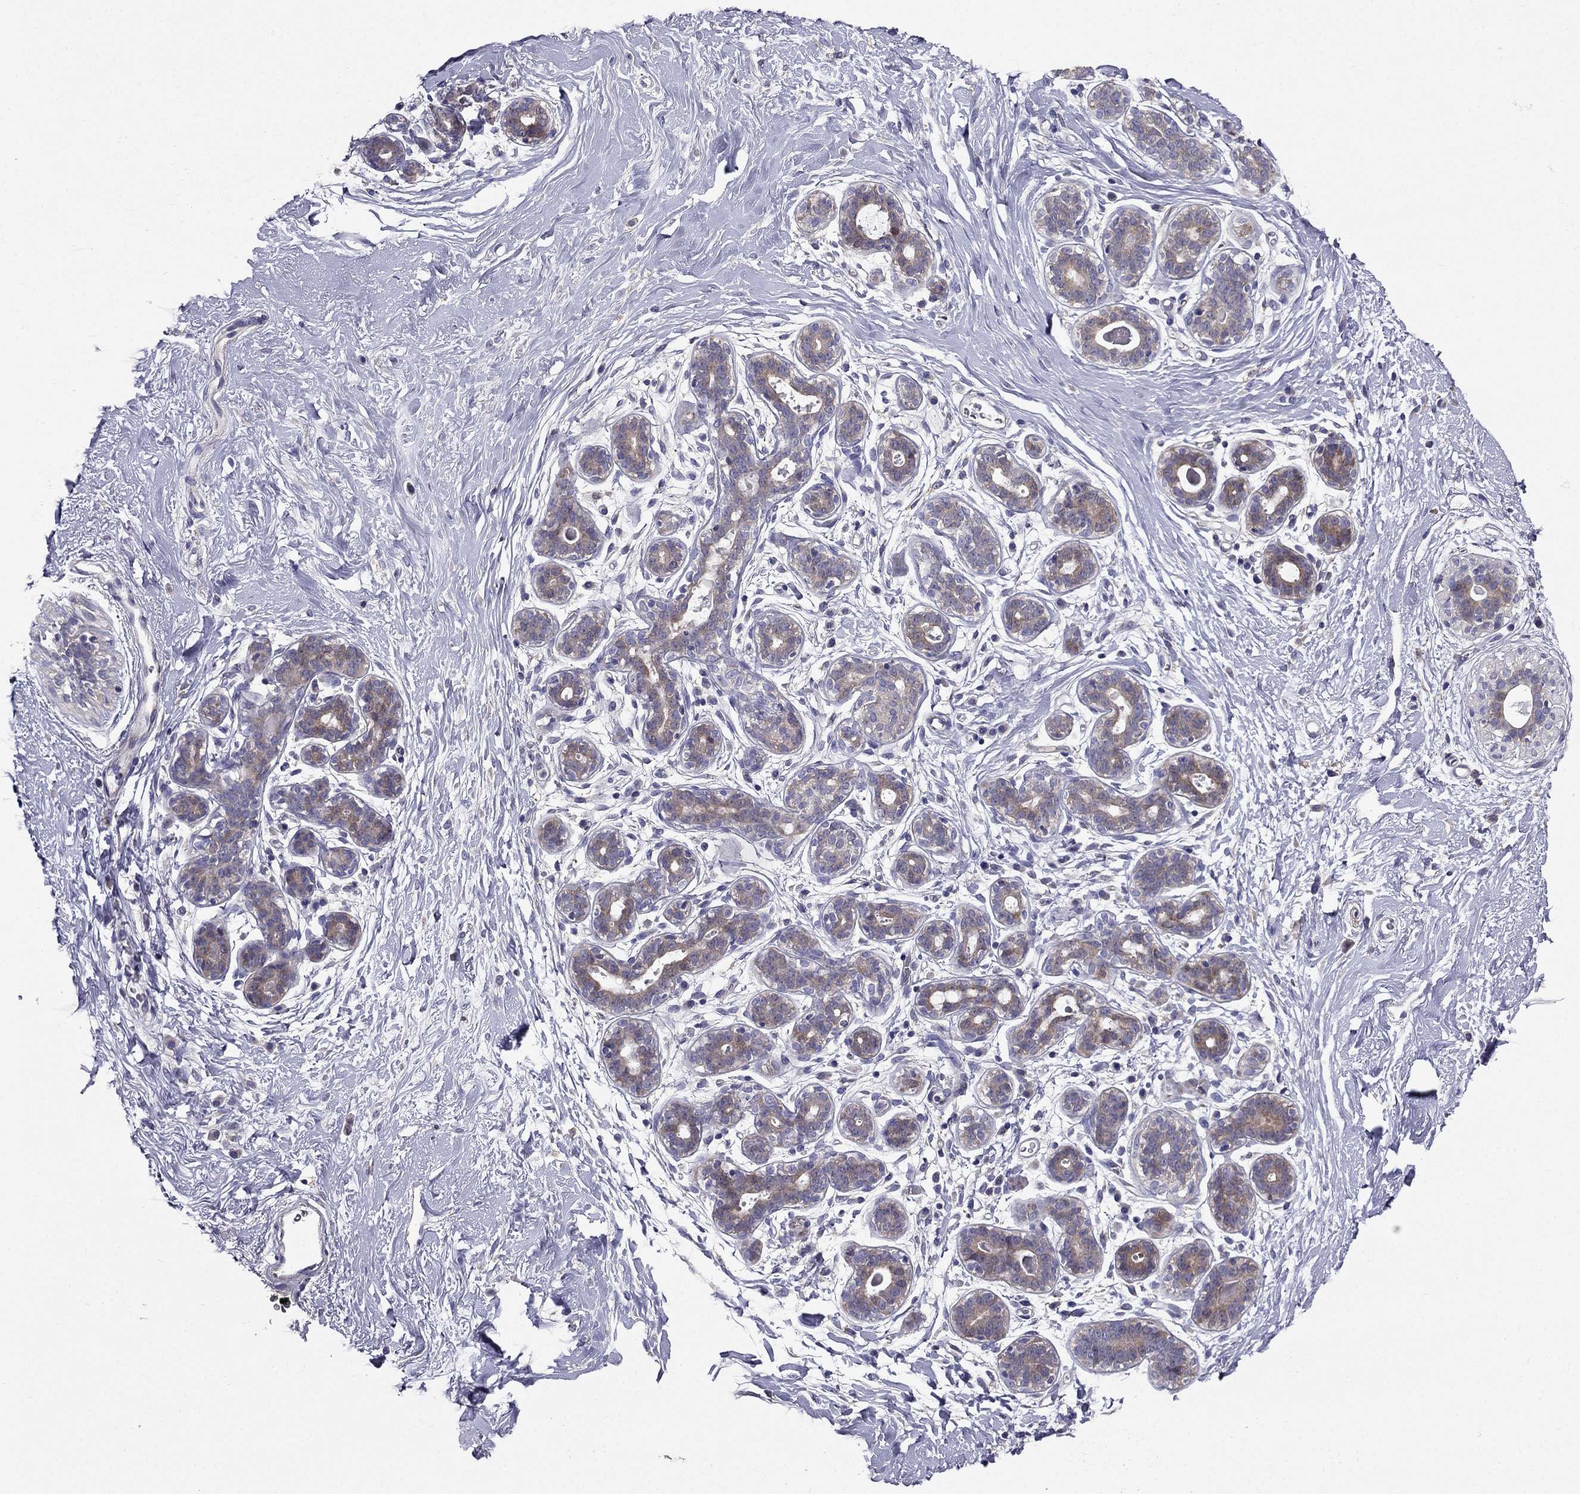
{"staining": {"intensity": "negative", "quantity": "none", "location": "none"}, "tissue": "breast", "cell_type": "Adipocytes", "image_type": "normal", "snomed": [{"axis": "morphology", "description": "Normal tissue, NOS"}, {"axis": "topography", "description": "Breast"}], "caption": "Adipocytes show no significant staining in benign breast.", "gene": "AS3MT", "patient": {"sex": "female", "age": 43}}